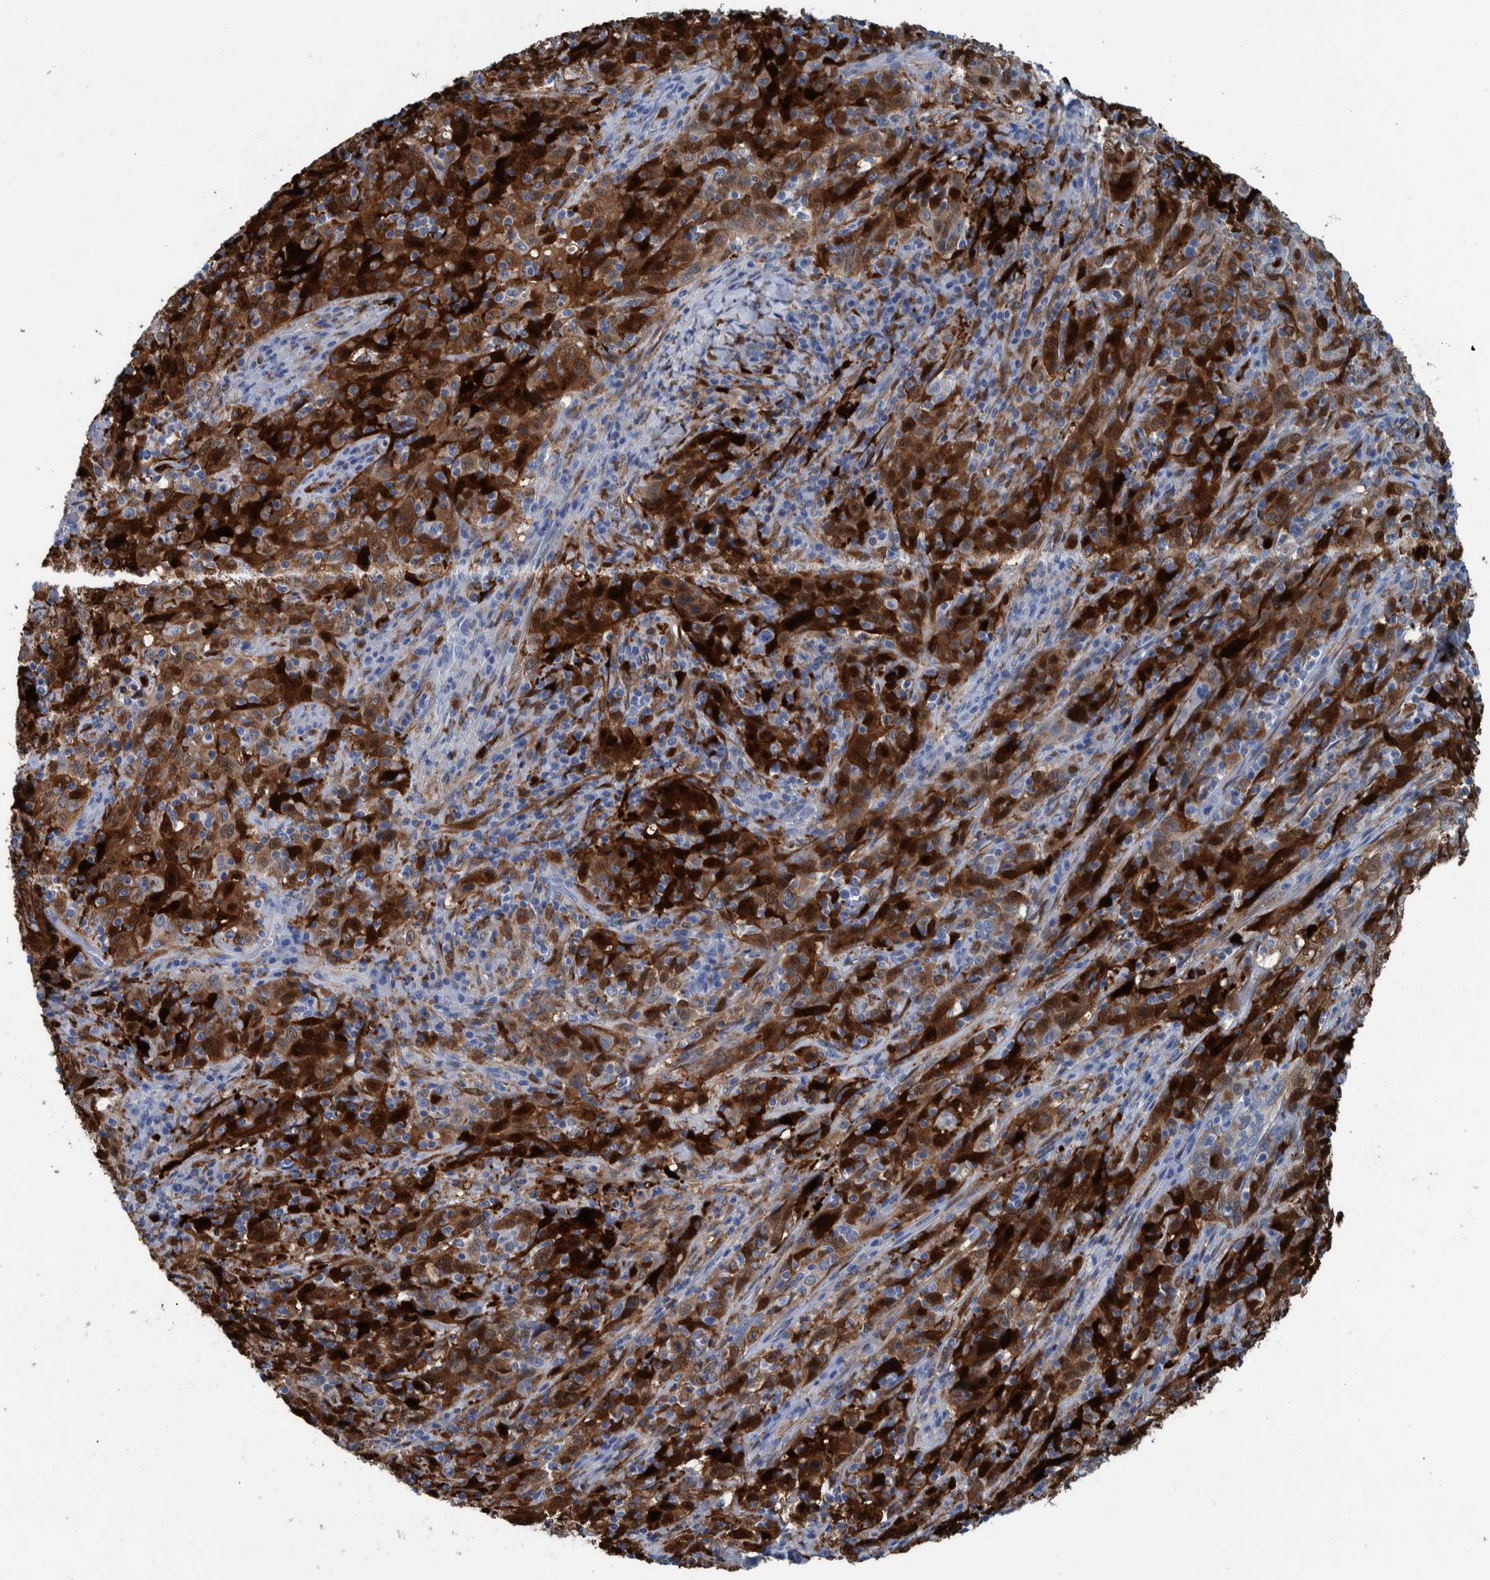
{"staining": {"intensity": "strong", "quantity": ">75%", "location": "cytoplasmic/membranous"}, "tissue": "cervical cancer", "cell_type": "Tumor cells", "image_type": "cancer", "snomed": [{"axis": "morphology", "description": "Squamous cell carcinoma, NOS"}, {"axis": "topography", "description": "Cervix"}], "caption": "Immunohistochemistry histopathology image of cervical cancer (squamous cell carcinoma) stained for a protein (brown), which displays high levels of strong cytoplasmic/membranous staining in about >75% of tumor cells.", "gene": "IDO1", "patient": {"sex": "female", "age": 46}}